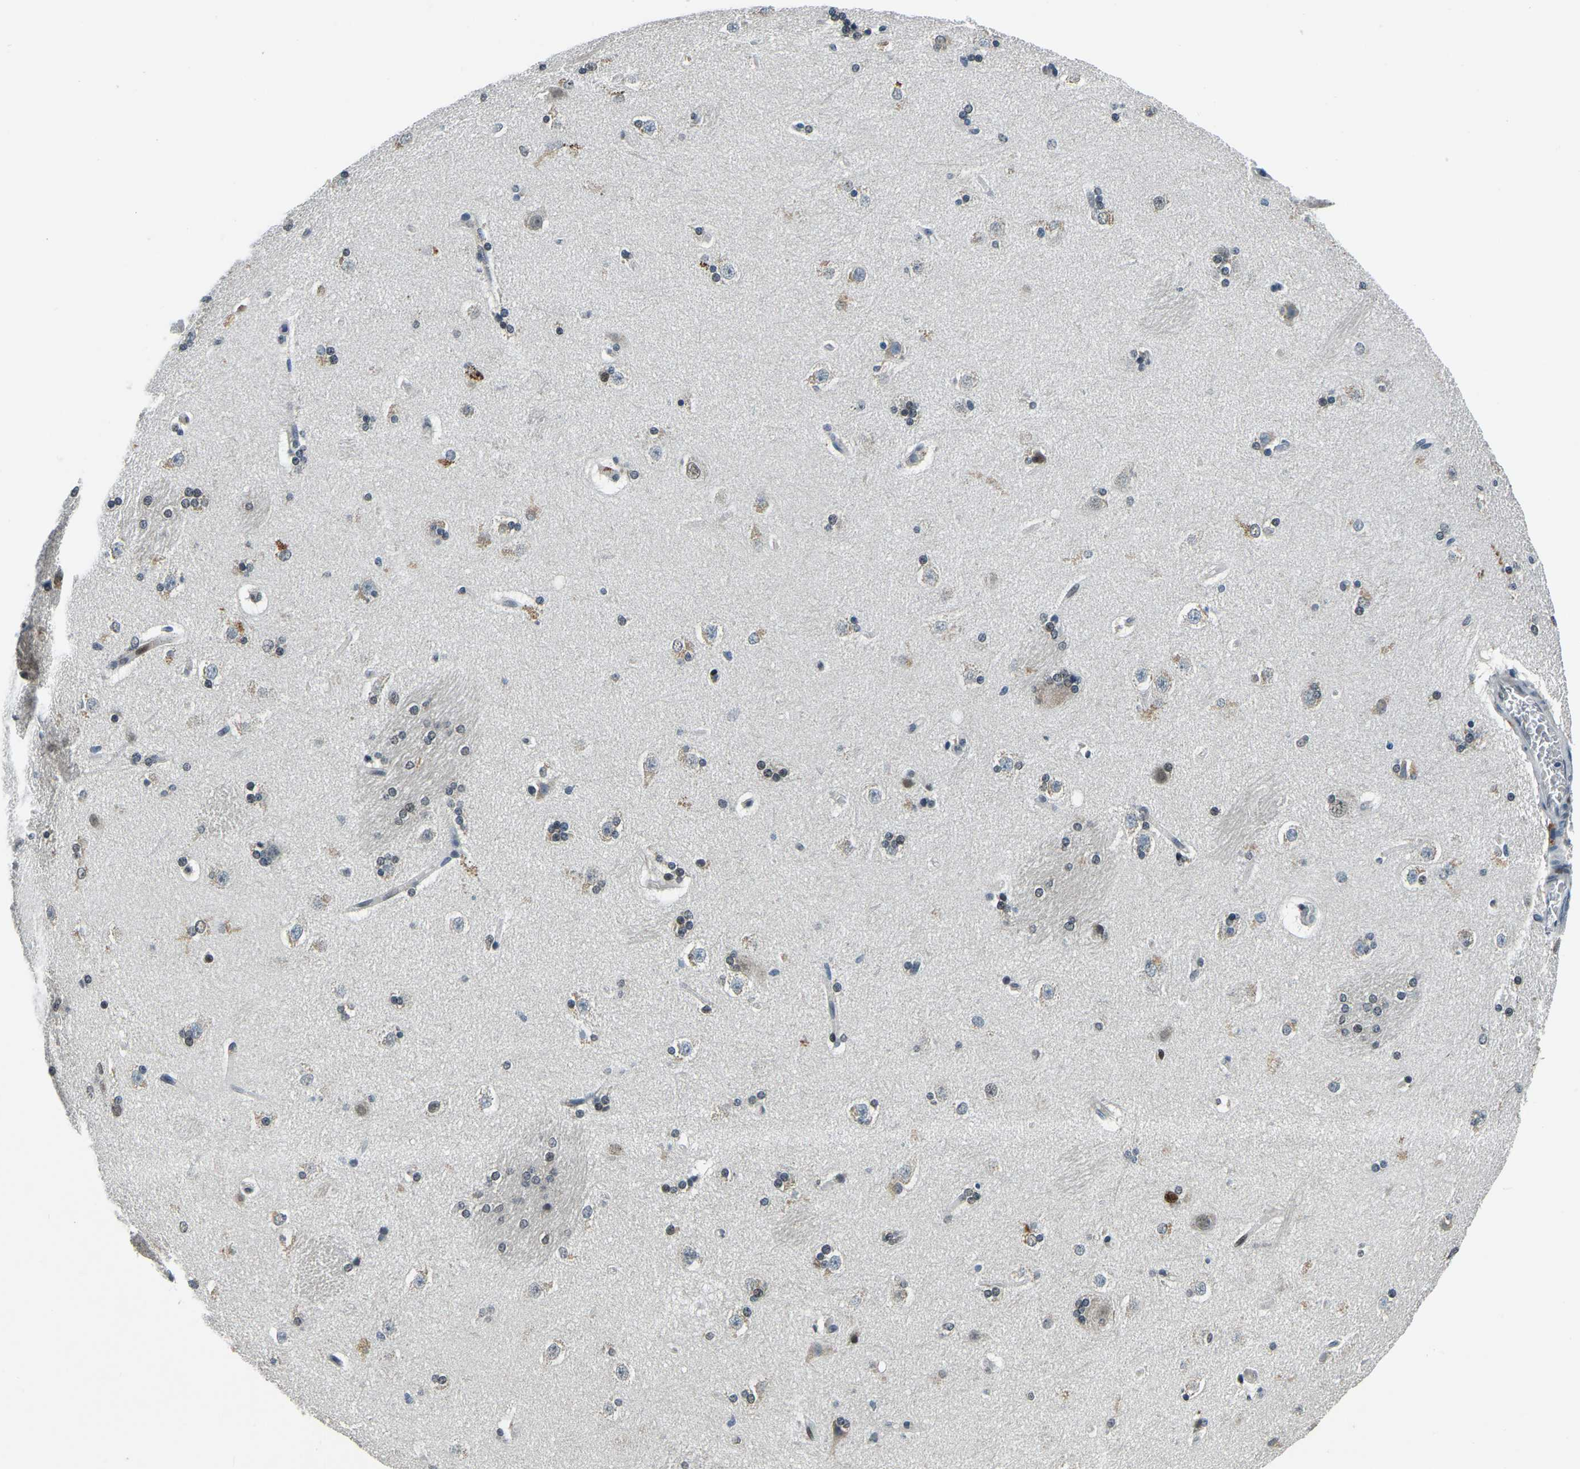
{"staining": {"intensity": "moderate", "quantity": "25%-75%", "location": "nuclear"}, "tissue": "caudate", "cell_type": "Glial cells", "image_type": "normal", "snomed": [{"axis": "morphology", "description": "Normal tissue, NOS"}, {"axis": "topography", "description": "Lateral ventricle wall"}], "caption": "Moderate nuclear expression for a protein is present in approximately 25%-75% of glial cells of benign caudate using IHC.", "gene": "ING2", "patient": {"sex": "female", "age": 19}}